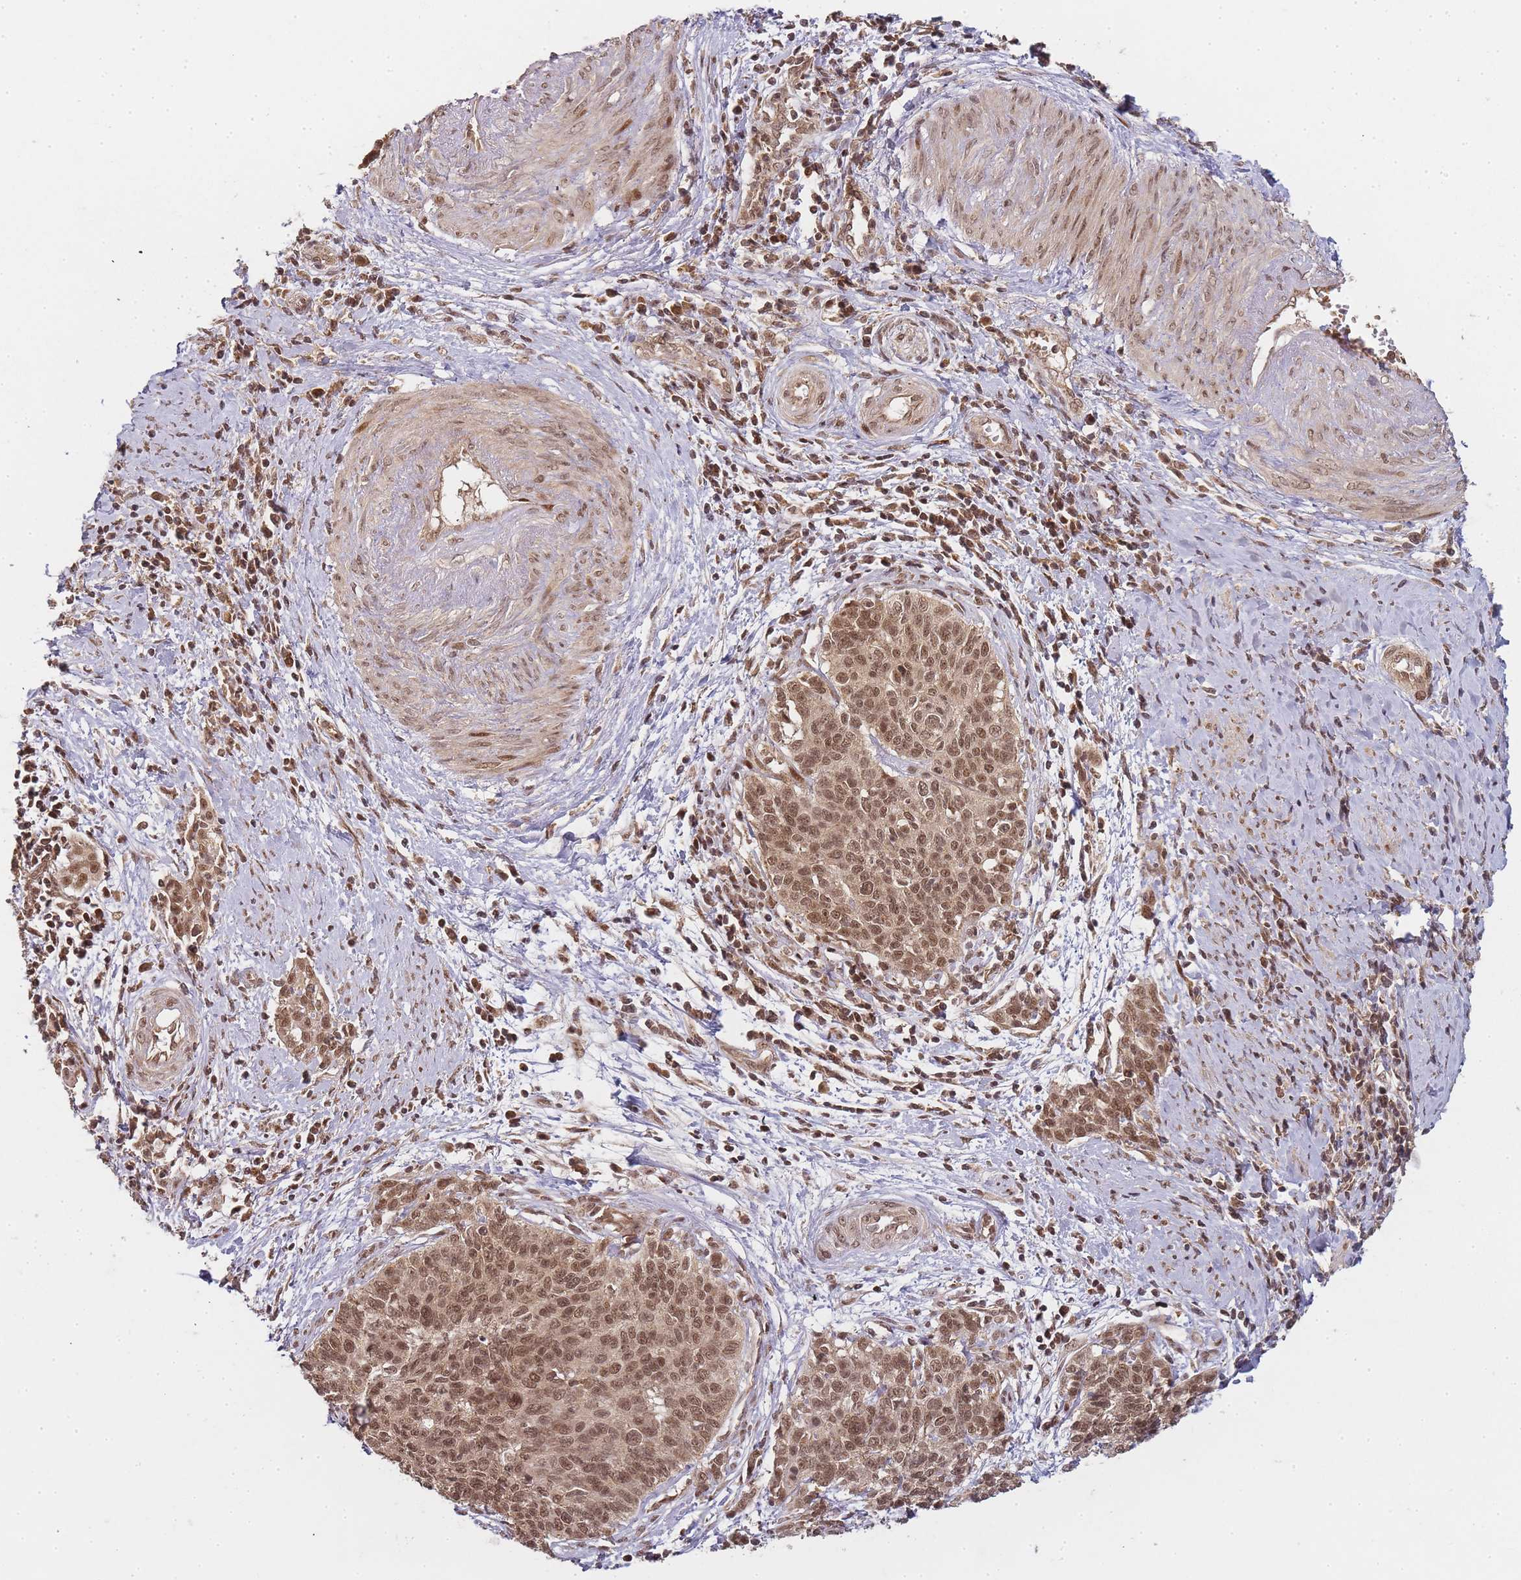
{"staining": {"intensity": "moderate", "quantity": ">75%", "location": "nuclear"}, "tissue": "cervical cancer", "cell_type": "Tumor cells", "image_type": "cancer", "snomed": [{"axis": "morphology", "description": "Squamous cell carcinoma, NOS"}, {"axis": "topography", "description": "Cervix"}], "caption": "This photomicrograph displays cervical cancer (squamous cell carcinoma) stained with immunohistochemistry (IHC) to label a protein in brown. The nuclear of tumor cells show moderate positivity for the protein. Nuclei are counter-stained blue.", "gene": "ZNF497", "patient": {"sex": "female", "age": 39}}